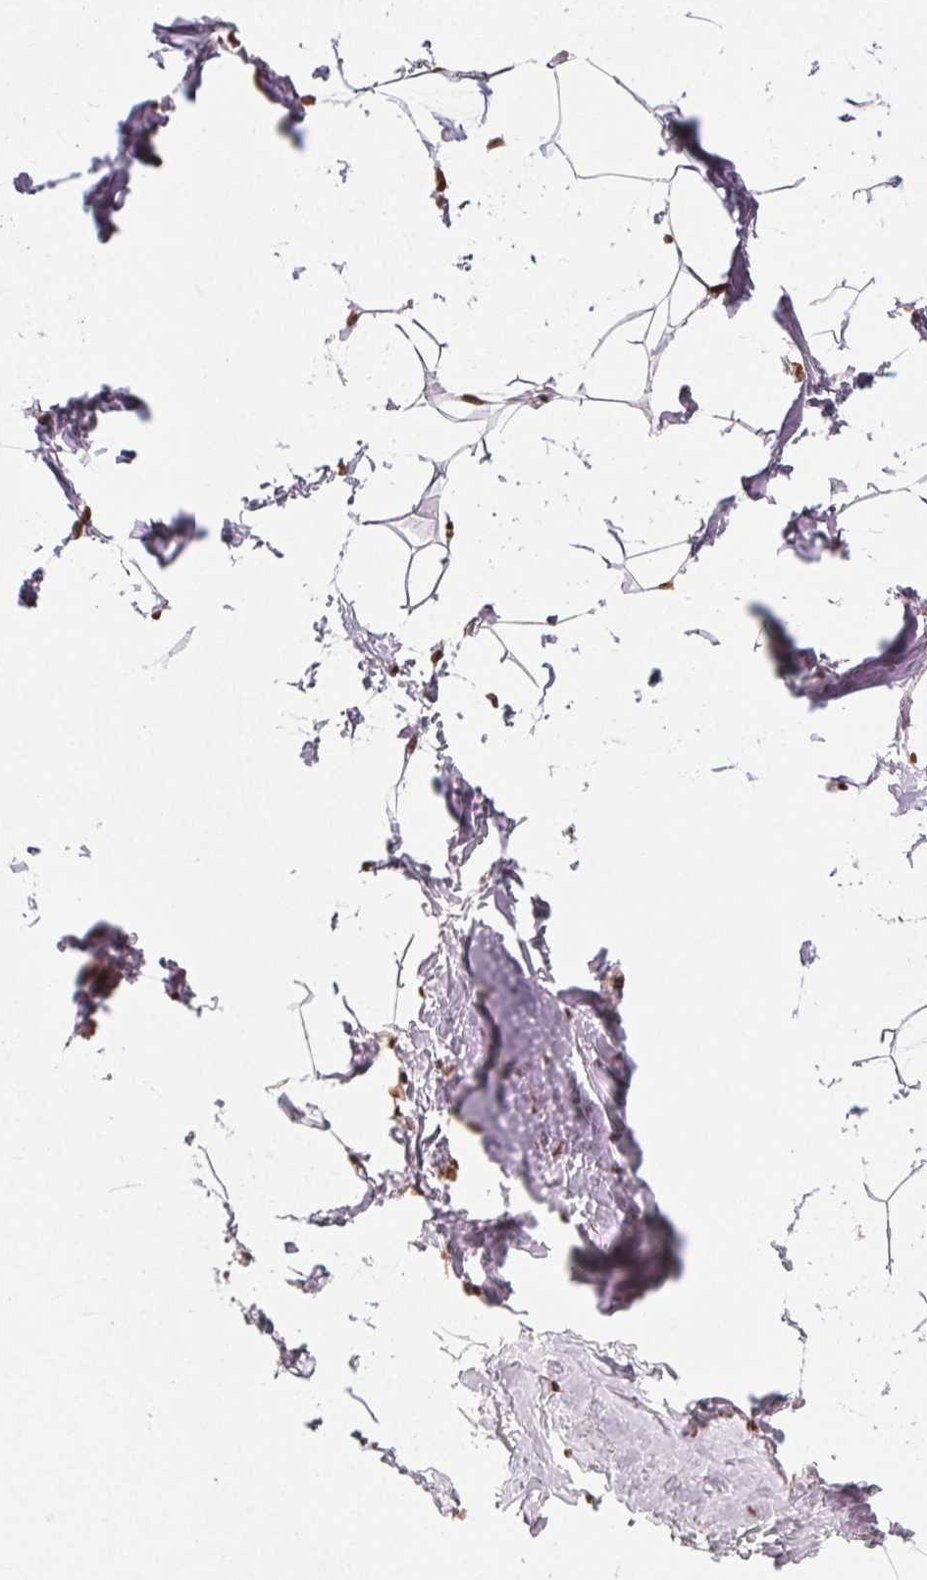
{"staining": {"intensity": "strong", "quantity": ">75%", "location": "nuclear"}, "tissue": "breast", "cell_type": "Adipocytes", "image_type": "normal", "snomed": [{"axis": "morphology", "description": "Normal tissue, NOS"}, {"axis": "topography", "description": "Breast"}], "caption": "A micrograph of human breast stained for a protein reveals strong nuclear brown staining in adipocytes. The staining was performed using DAB (3,3'-diaminobenzidine), with brown indicating positive protein expression. Nuclei are stained blue with hematoxylin.", "gene": "TOPORS", "patient": {"sex": "female", "age": 32}}